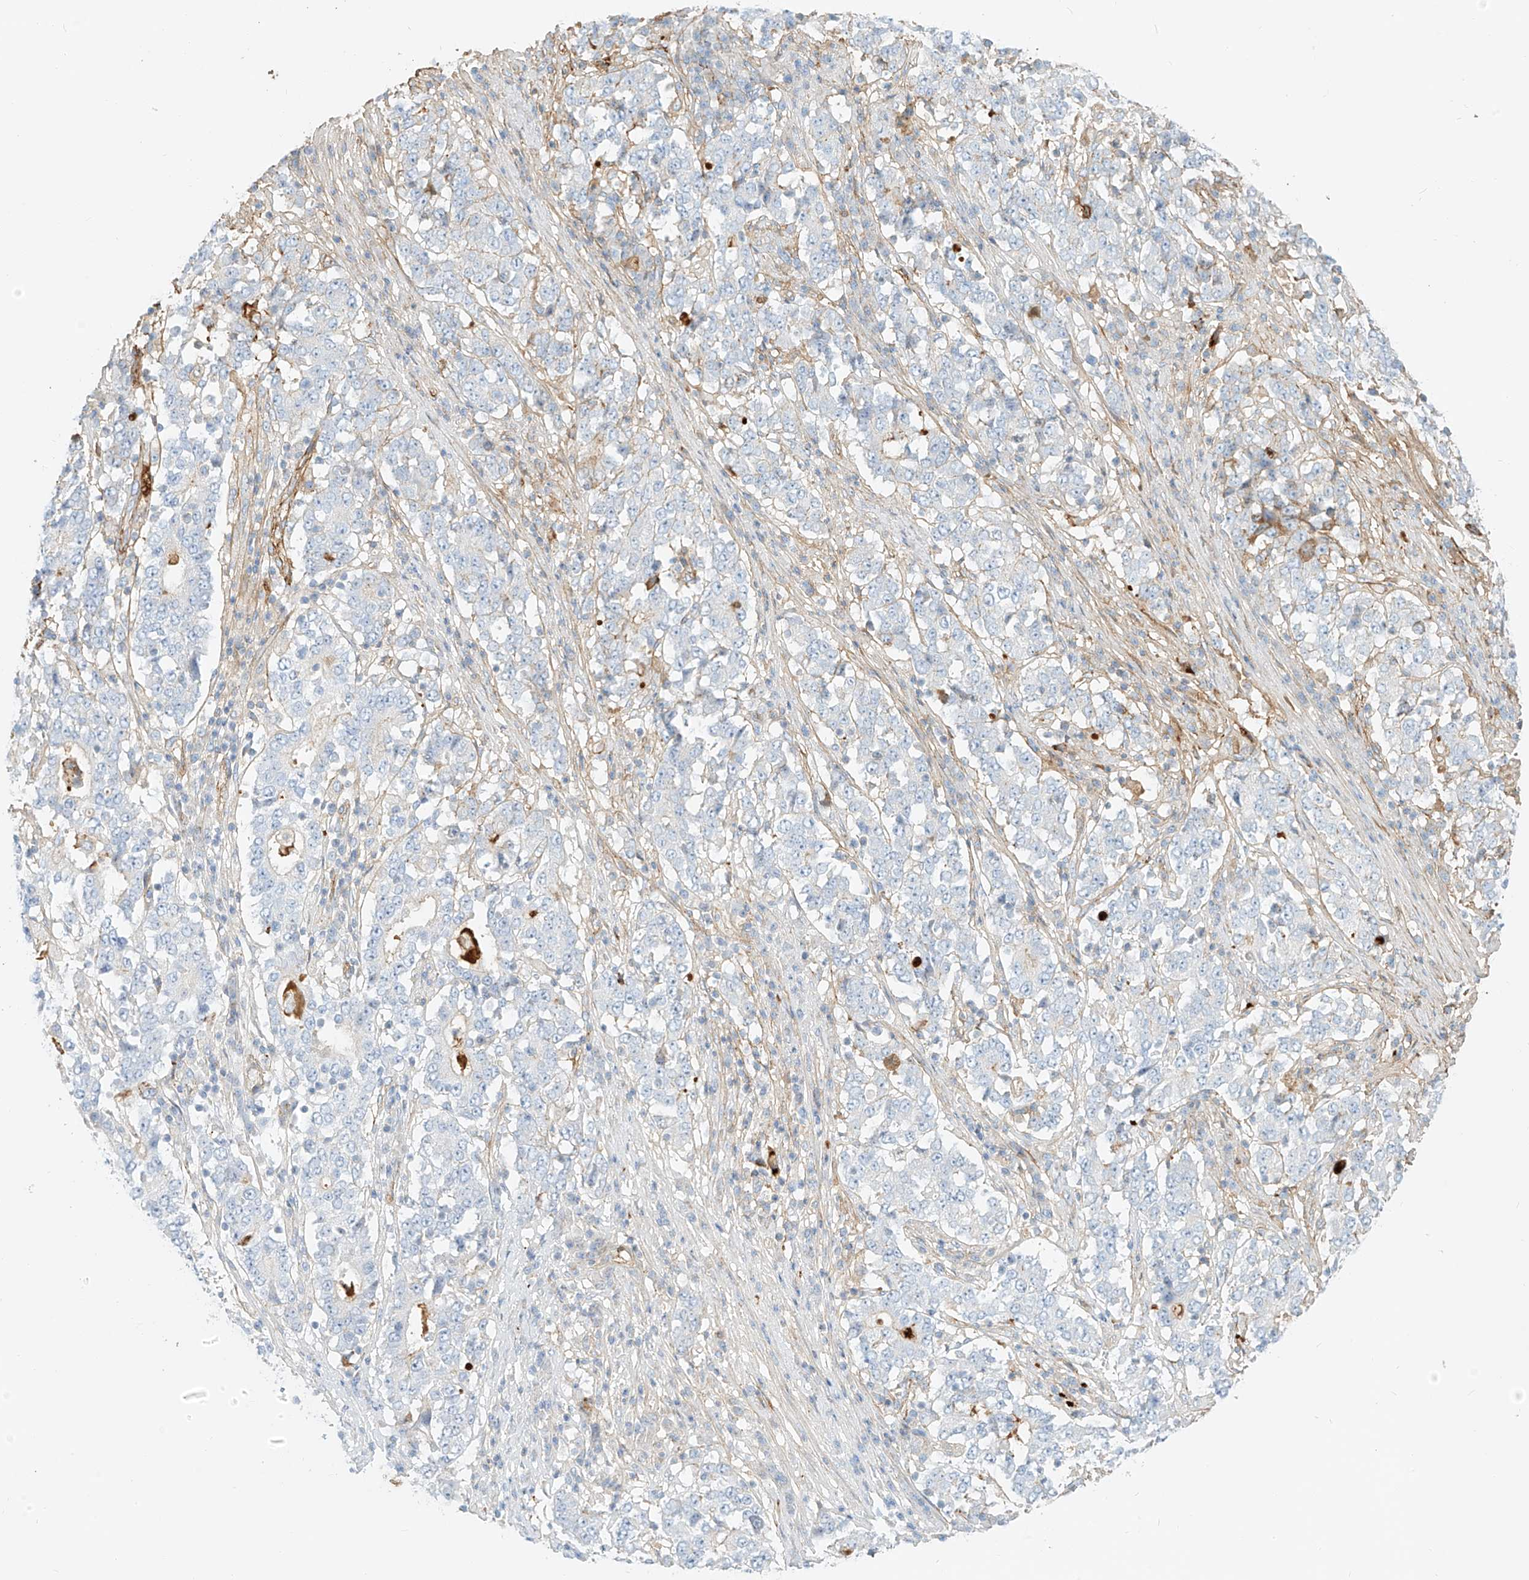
{"staining": {"intensity": "negative", "quantity": "none", "location": "none"}, "tissue": "stomach cancer", "cell_type": "Tumor cells", "image_type": "cancer", "snomed": [{"axis": "morphology", "description": "Adenocarcinoma, NOS"}, {"axis": "topography", "description": "Stomach"}], "caption": "IHC histopathology image of human stomach cancer (adenocarcinoma) stained for a protein (brown), which shows no positivity in tumor cells.", "gene": "OCSTAMP", "patient": {"sex": "male", "age": 59}}